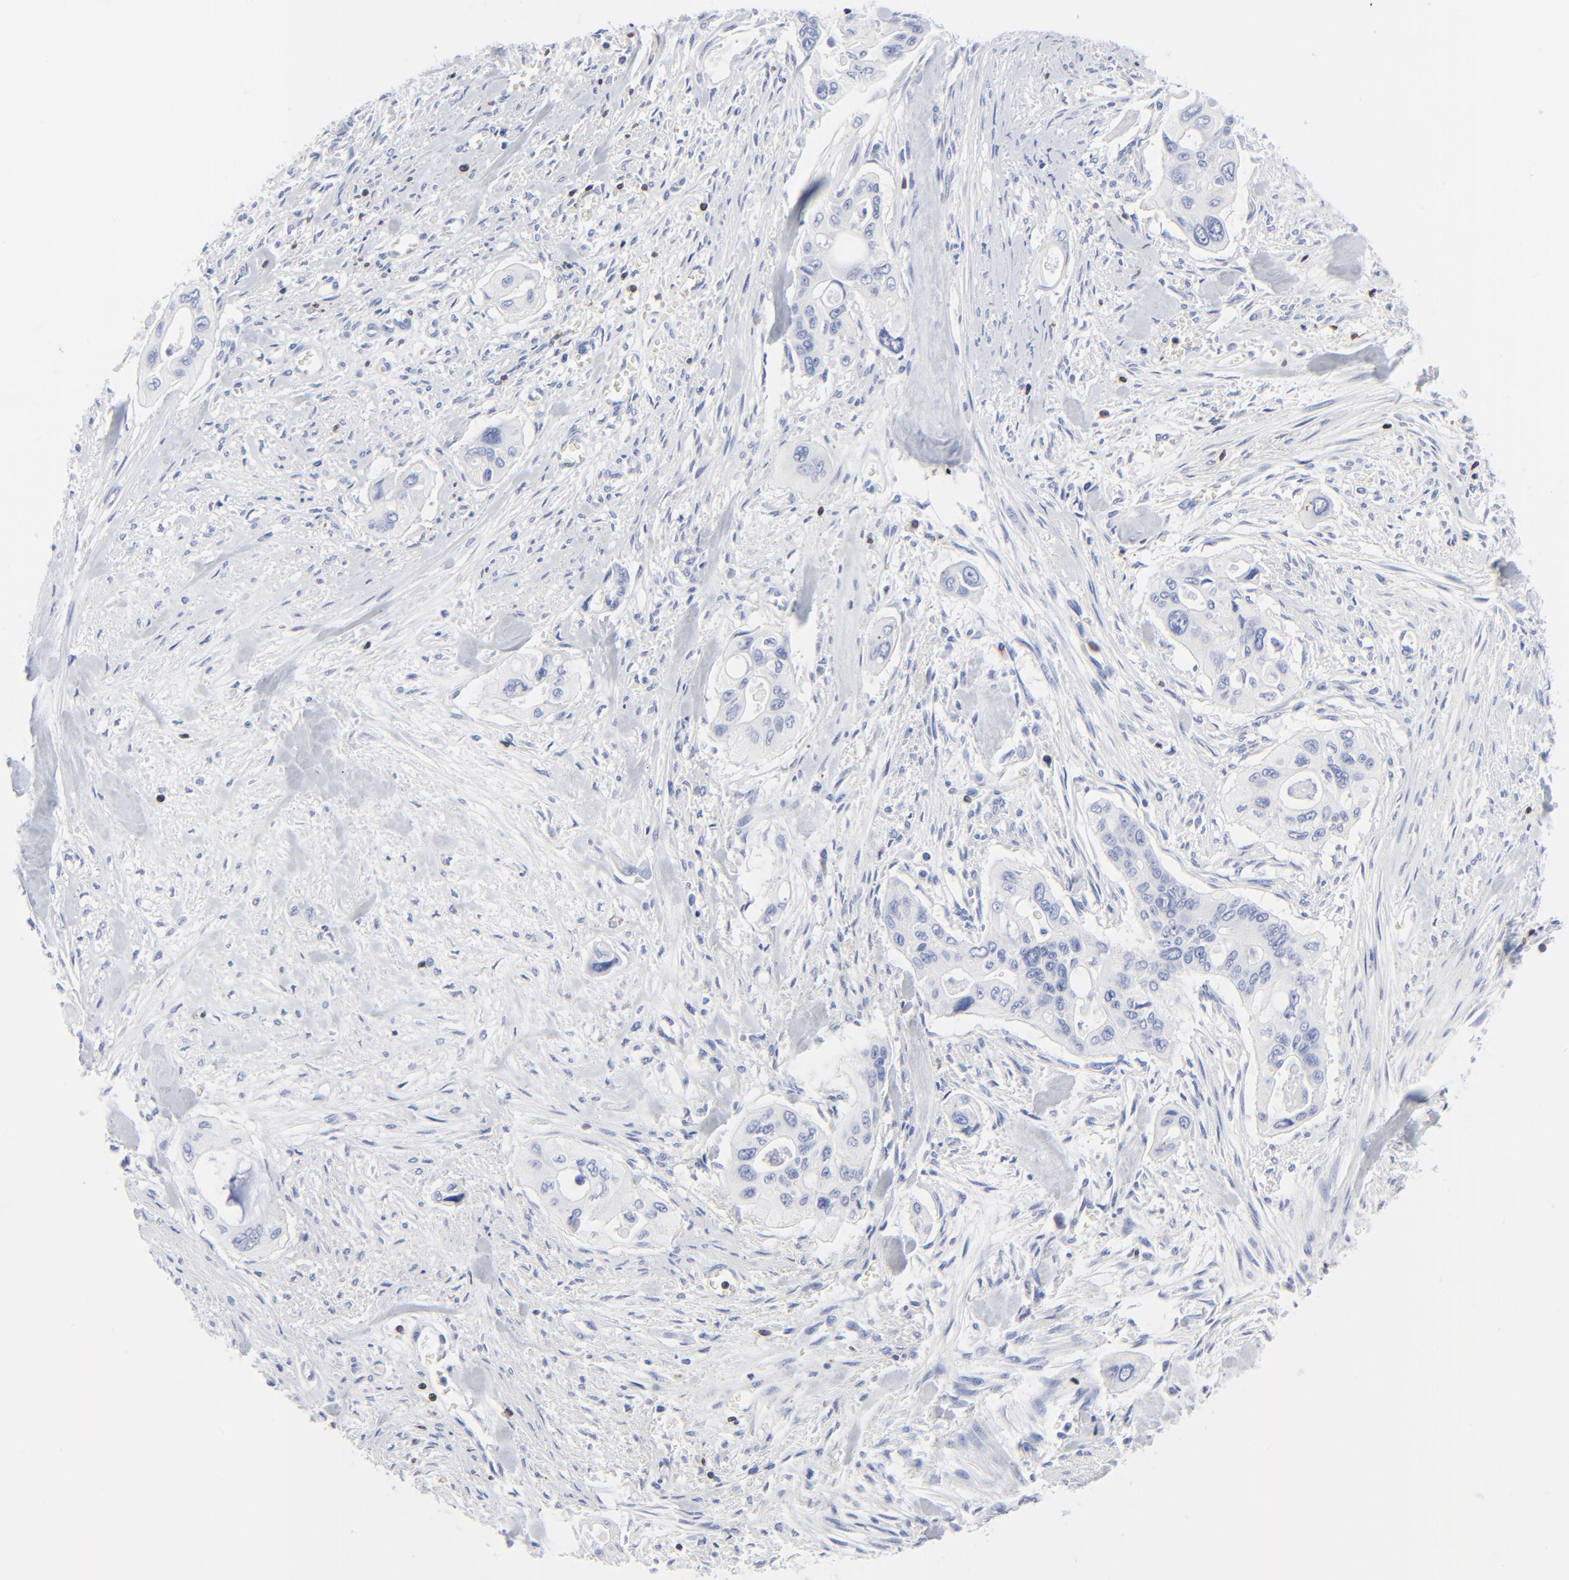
{"staining": {"intensity": "negative", "quantity": "none", "location": "none"}, "tissue": "pancreatic cancer", "cell_type": "Tumor cells", "image_type": "cancer", "snomed": [{"axis": "morphology", "description": "Adenocarcinoma, NOS"}, {"axis": "topography", "description": "Pancreas"}], "caption": "Immunohistochemistry image of neoplastic tissue: human pancreatic cancer stained with DAB (3,3'-diaminobenzidine) exhibits no significant protein staining in tumor cells.", "gene": "LCK", "patient": {"sex": "male", "age": 77}}